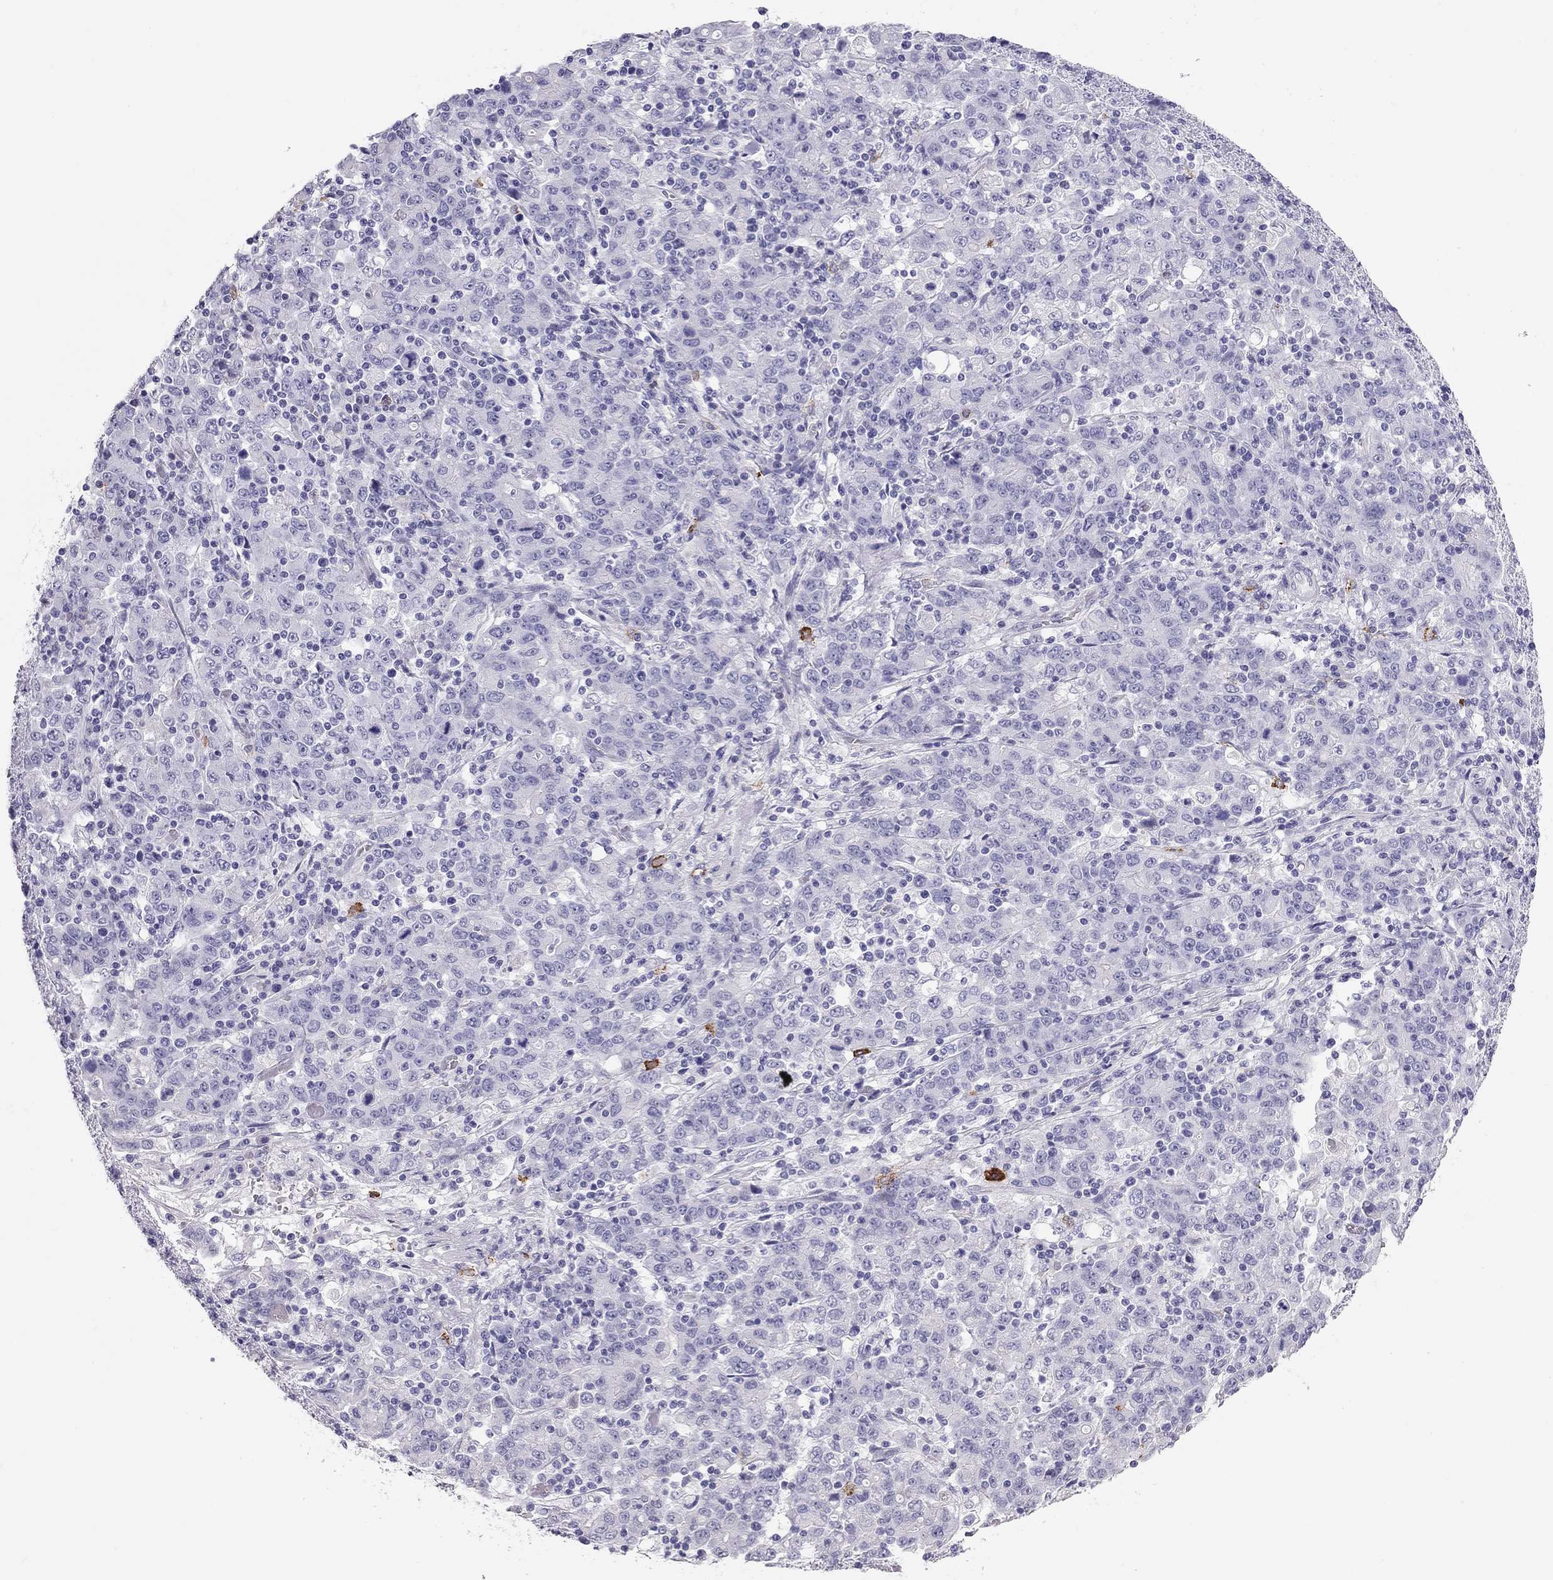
{"staining": {"intensity": "negative", "quantity": "none", "location": "none"}, "tissue": "stomach cancer", "cell_type": "Tumor cells", "image_type": "cancer", "snomed": [{"axis": "morphology", "description": "Adenocarcinoma, NOS"}, {"axis": "topography", "description": "Stomach, upper"}], "caption": "Human stomach cancer (adenocarcinoma) stained for a protein using immunohistochemistry (IHC) demonstrates no positivity in tumor cells.", "gene": "IL17REL", "patient": {"sex": "male", "age": 69}}